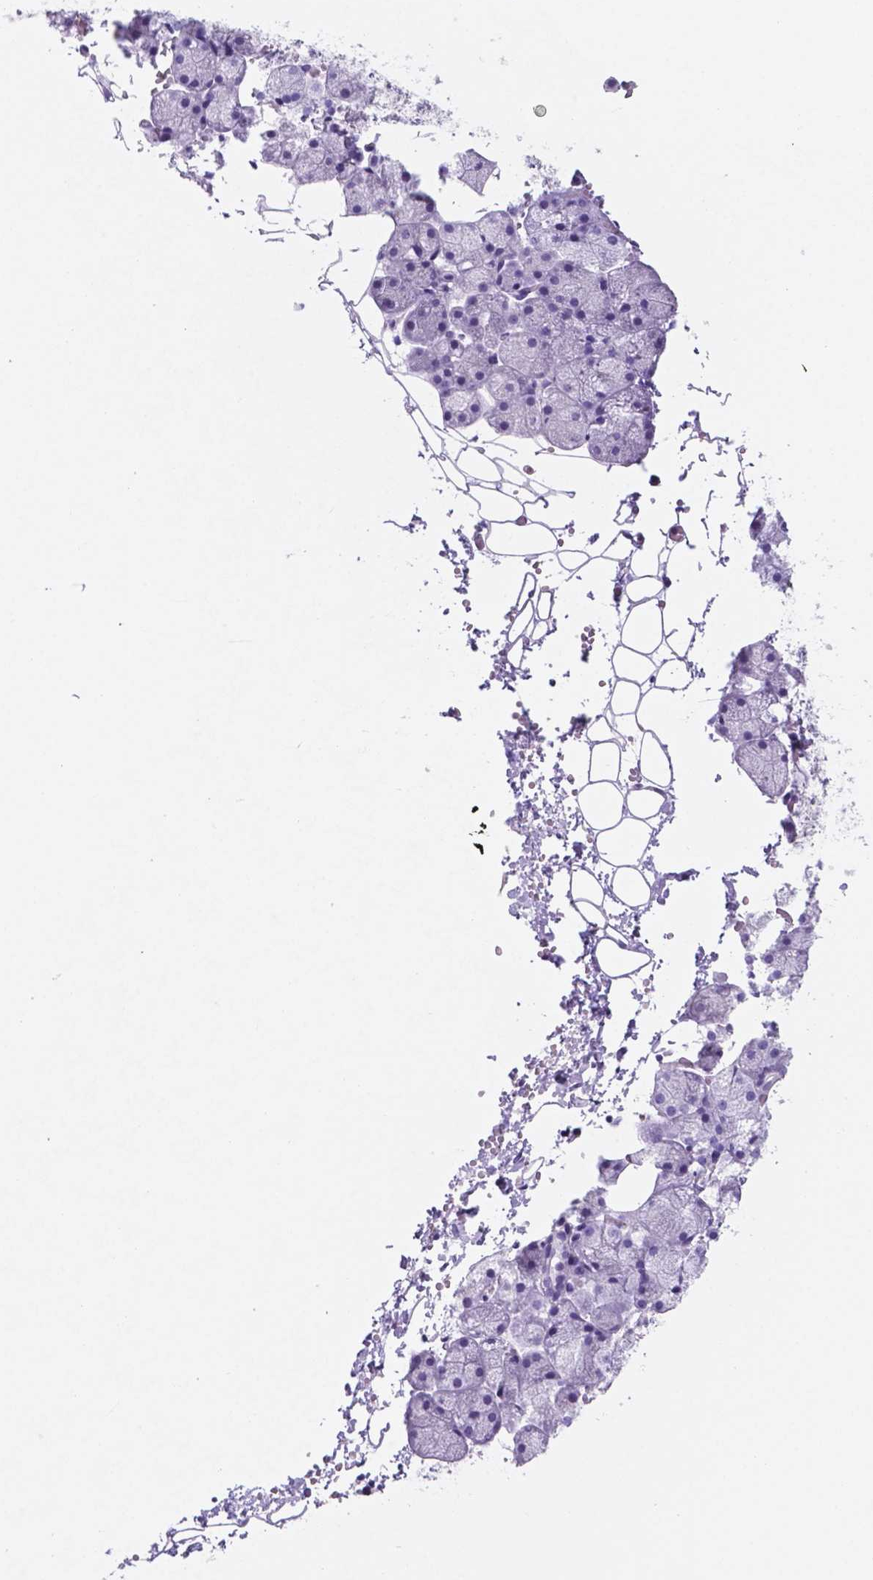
{"staining": {"intensity": "weak", "quantity": "<25%", "location": "cytoplasmic/membranous"}, "tissue": "salivary gland", "cell_type": "Glandular cells", "image_type": "normal", "snomed": [{"axis": "morphology", "description": "Normal tissue, NOS"}, {"axis": "topography", "description": "Salivary gland"}], "caption": "Immunohistochemistry histopathology image of benign human salivary gland stained for a protein (brown), which demonstrates no staining in glandular cells.", "gene": "EBLN2", "patient": {"sex": "male", "age": 38}}